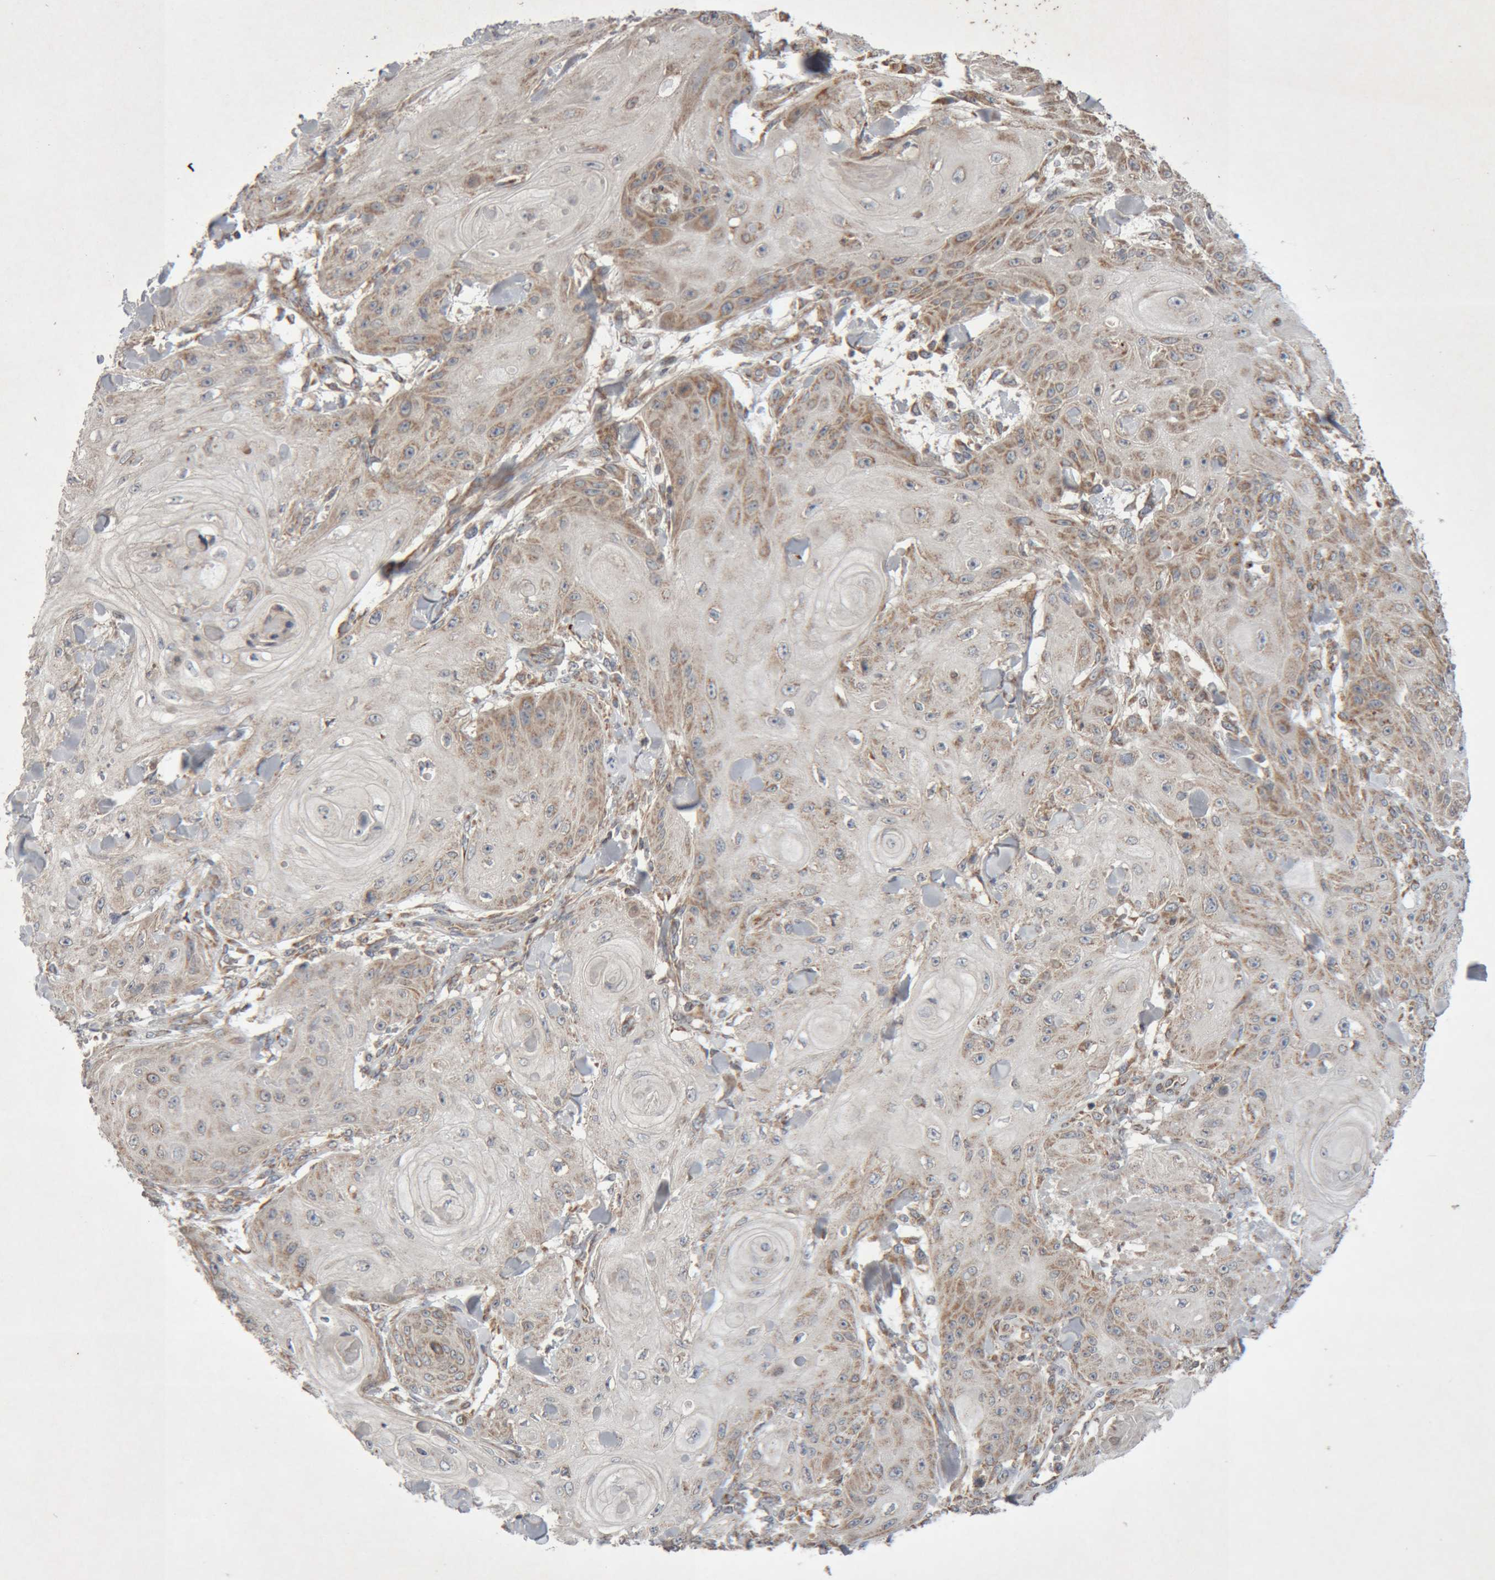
{"staining": {"intensity": "moderate", "quantity": ">75%", "location": "cytoplasmic/membranous"}, "tissue": "skin cancer", "cell_type": "Tumor cells", "image_type": "cancer", "snomed": [{"axis": "morphology", "description": "Squamous cell carcinoma, NOS"}, {"axis": "topography", "description": "Skin"}], "caption": "Protein staining by immunohistochemistry demonstrates moderate cytoplasmic/membranous positivity in about >75% of tumor cells in skin cancer (squamous cell carcinoma).", "gene": "KIF21B", "patient": {"sex": "male", "age": 74}}